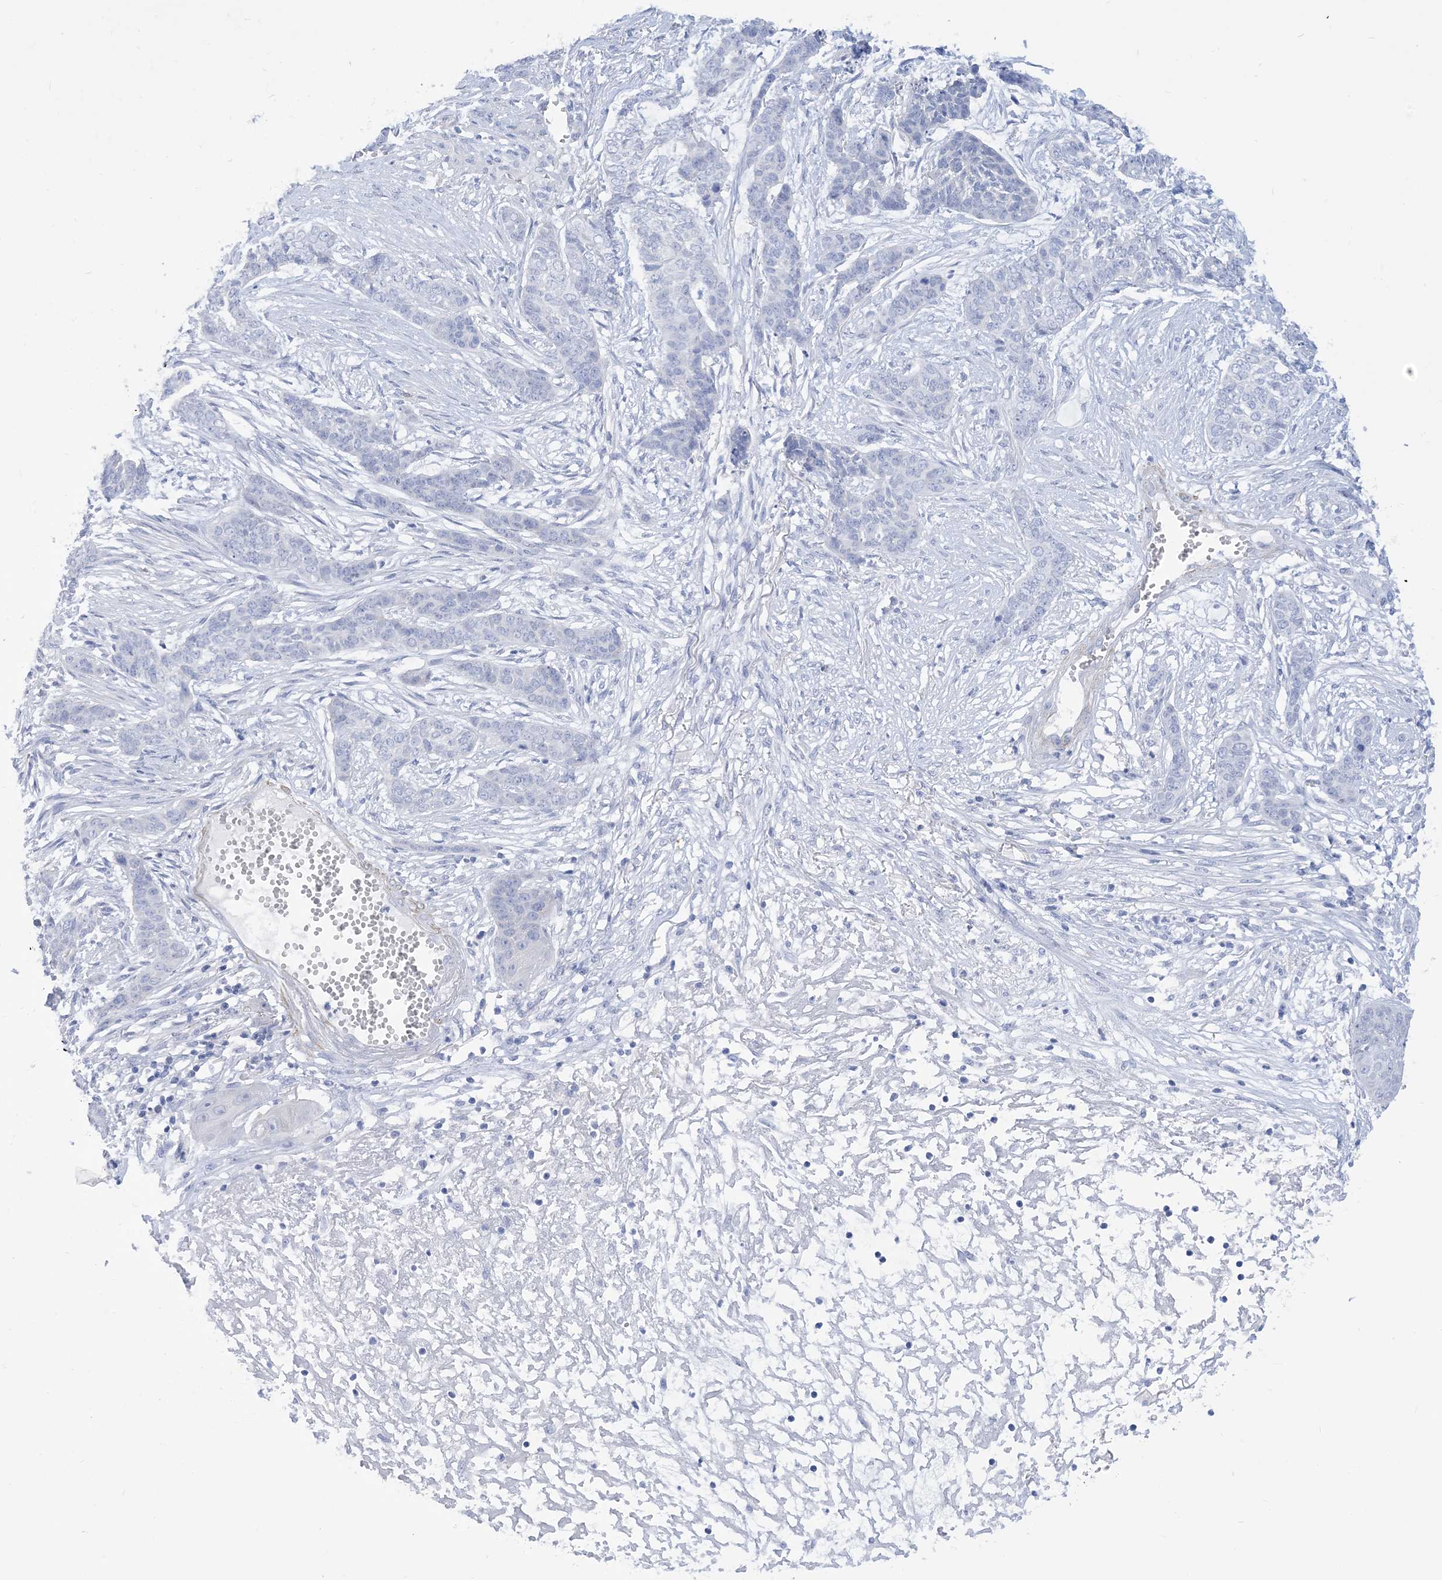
{"staining": {"intensity": "negative", "quantity": "none", "location": "none"}, "tissue": "skin cancer", "cell_type": "Tumor cells", "image_type": "cancer", "snomed": [{"axis": "morphology", "description": "Basal cell carcinoma"}, {"axis": "topography", "description": "Skin"}], "caption": "DAB immunohistochemical staining of basal cell carcinoma (skin) exhibits no significant staining in tumor cells.", "gene": "MARS2", "patient": {"sex": "female", "age": 64}}